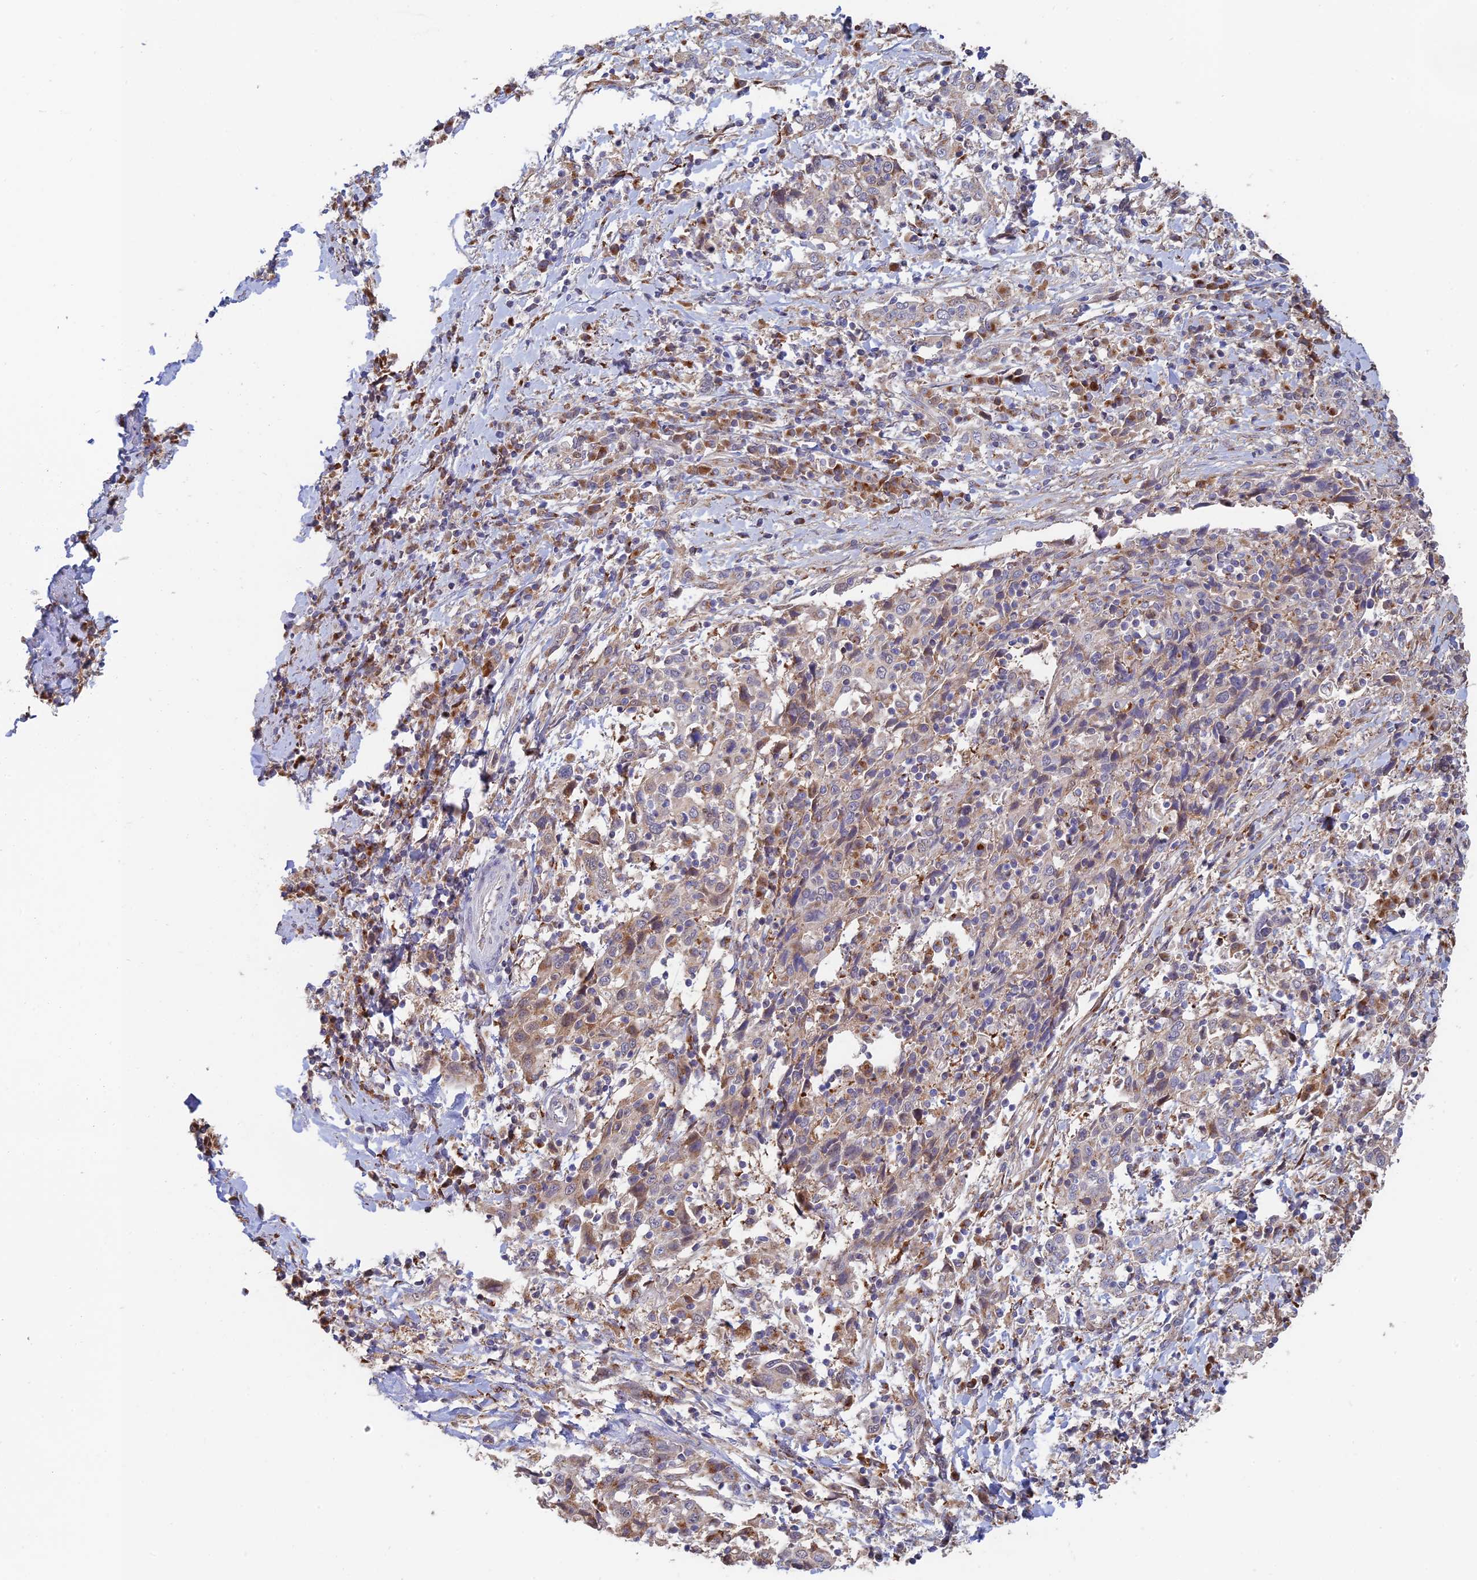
{"staining": {"intensity": "weak", "quantity": "<25%", "location": "cytoplasmic/membranous"}, "tissue": "cervical cancer", "cell_type": "Tumor cells", "image_type": "cancer", "snomed": [{"axis": "morphology", "description": "Squamous cell carcinoma, NOS"}, {"axis": "topography", "description": "Cervix"}], "caption": "Tumor cells are negative for protein expression in human cervical squamous cell carcinoma.", "gene": "HS2ST1", "patient": {"sex": "female", "age": 46}}